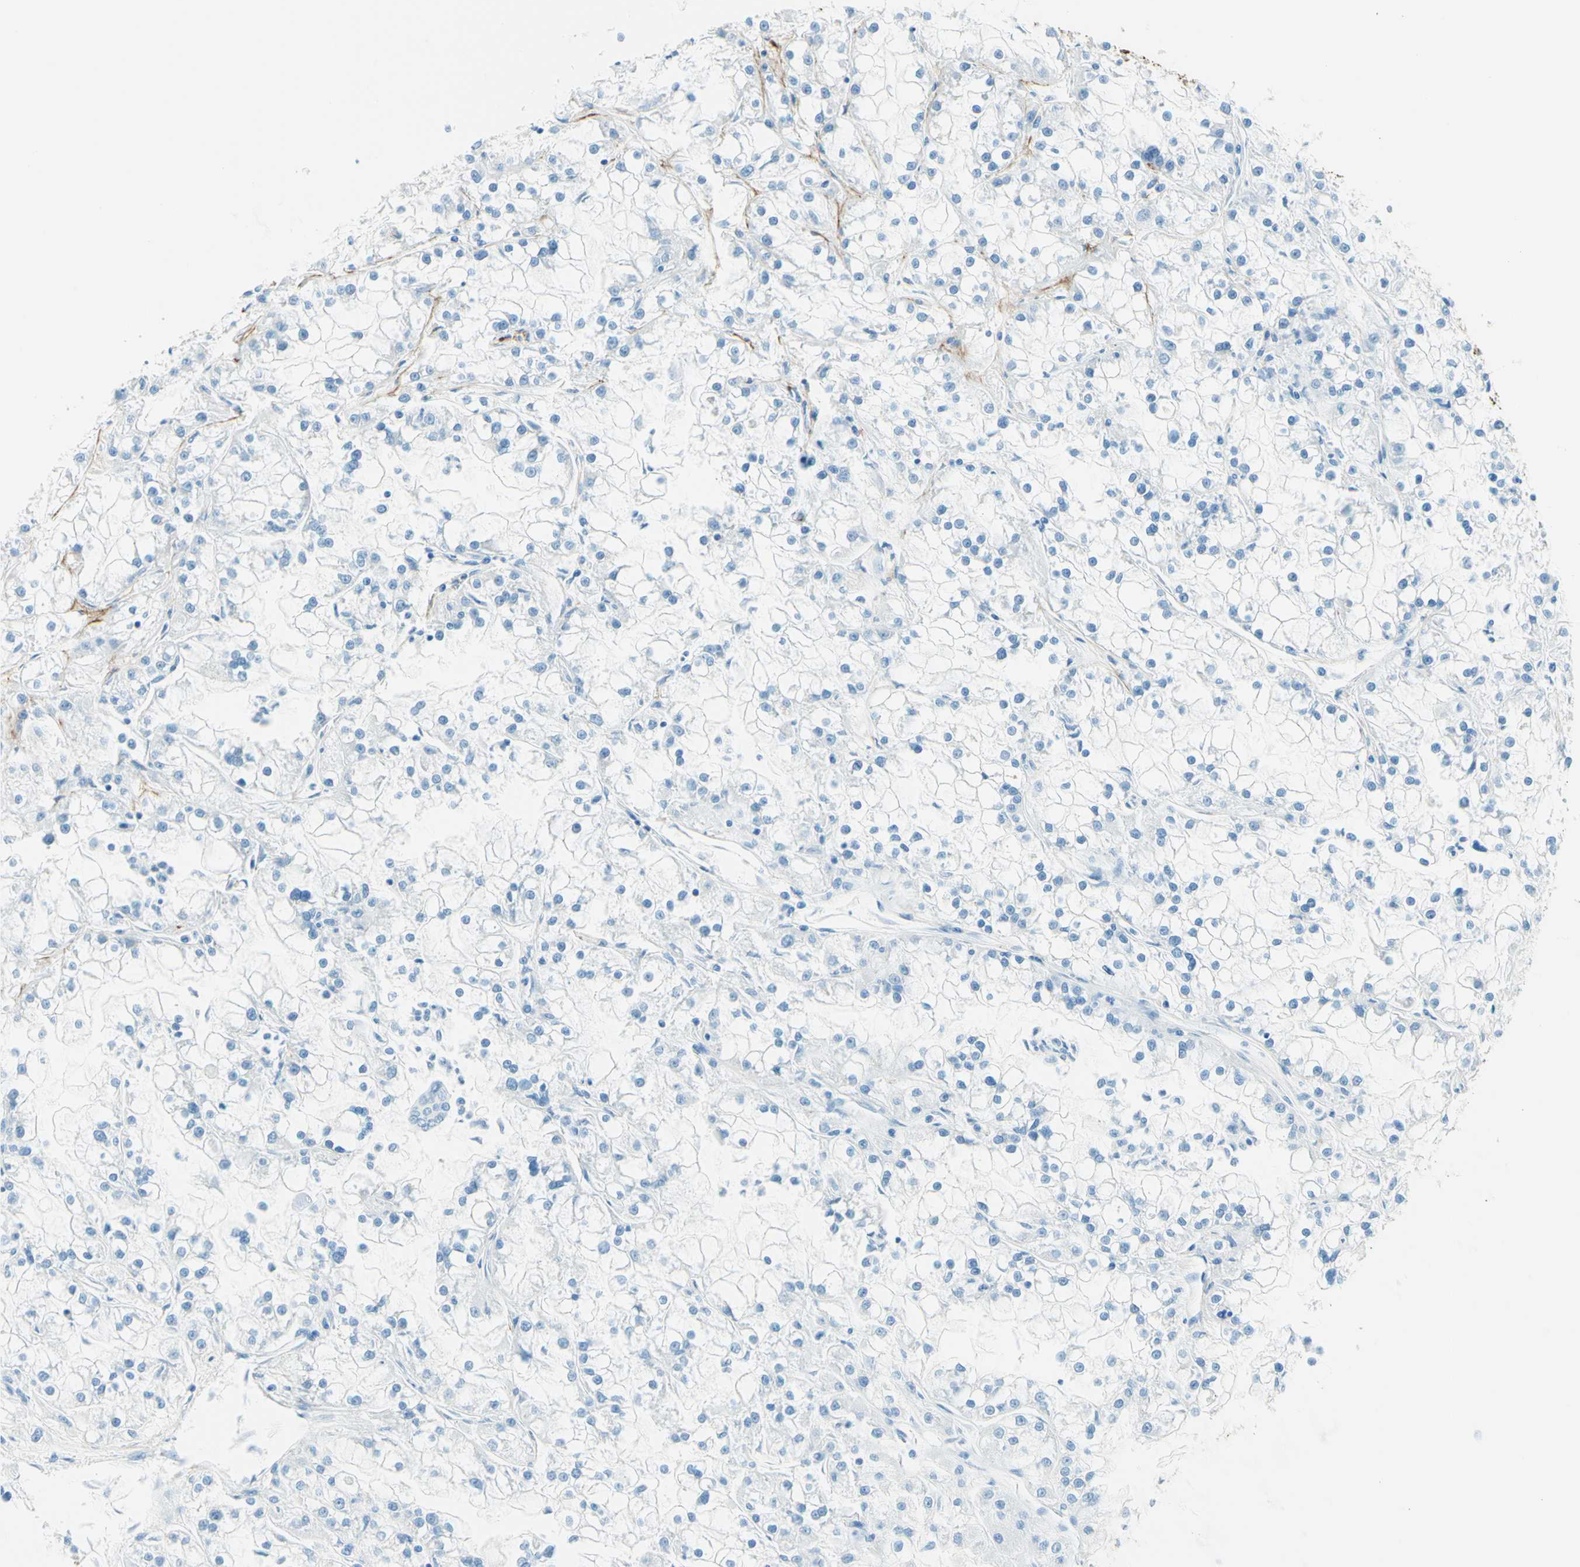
{"staining": {"intensity": "negative", "quantity": "none", "location": "none"}, "tissue": "renal cancer", "cell_type": "Tumor cells", "image_type": "cancer", "snomed": [{"axis": "morphology", "description": "Adenocarcinoma, NOS"}, {"axis": "topography", "description": "Kidney"}], "caption": "IHC photomicrograph of human renal cancer (adenocarcinoma) stained for a protein (brown), which displays no staining in tumor cells.", "gene": "MFAP5", "patient": {"sex": "female", "age": 52}}